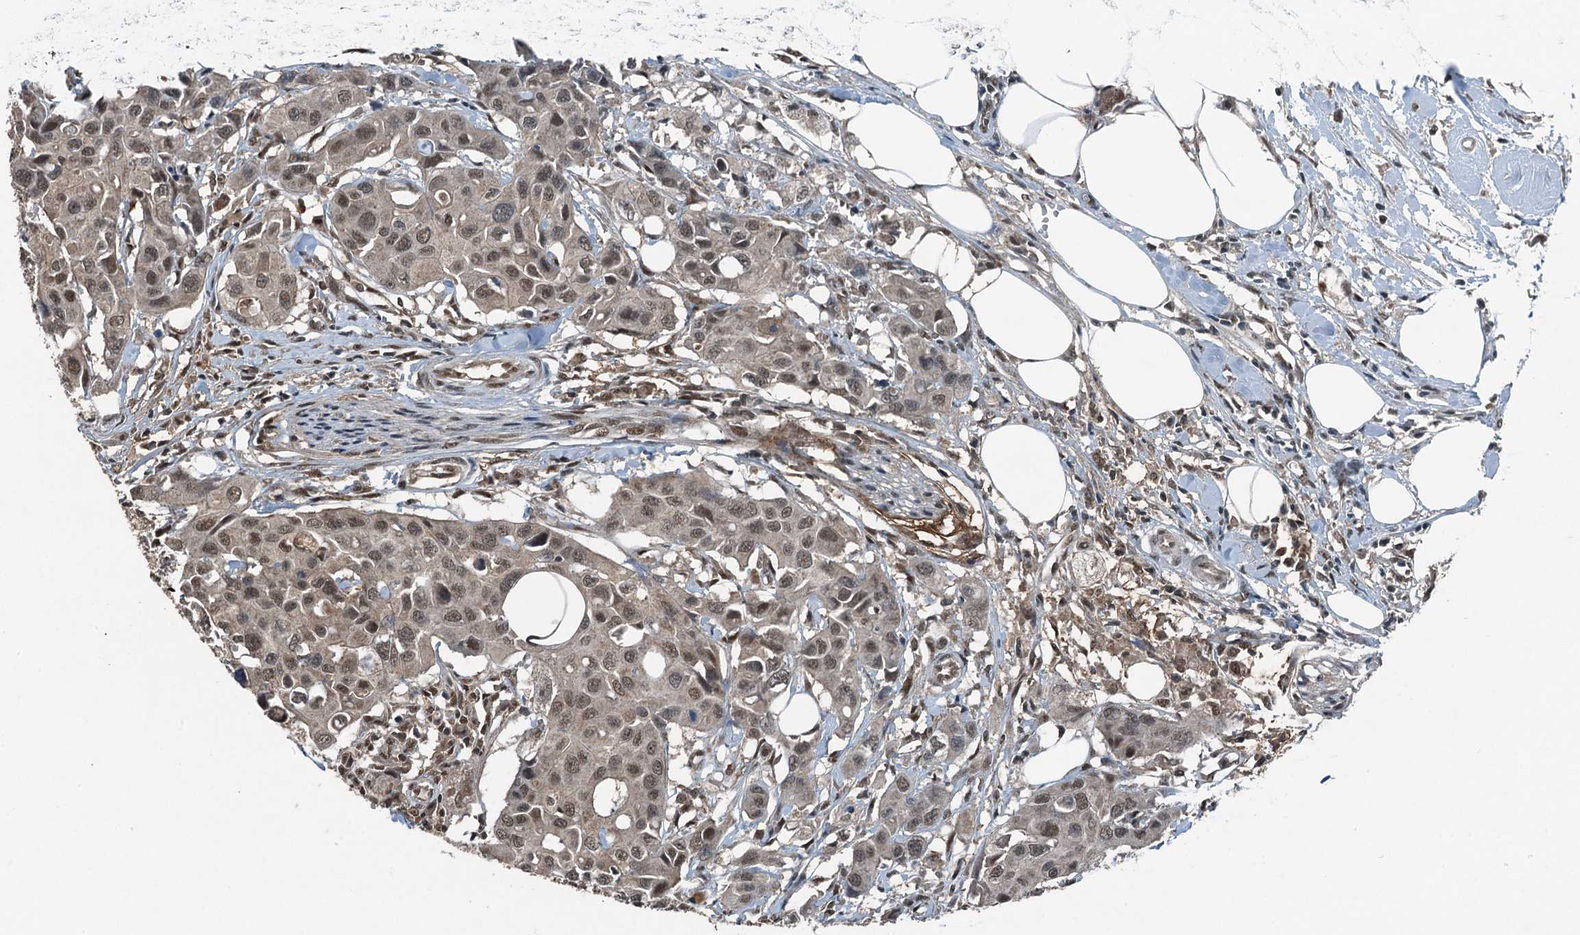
{"staining": {"intensity": "weak", "quantity": "25%-75%", "location": "nuclear"}, "tissue": "colorectal cancer", "cell_type": "Tumor cells", "image_type": "cancer", "snomed": [{"axis": "morphology", "description": "Adenocarcinoma, NOS"}, {"axis": "topography", "description": "Colon"}], "caption": "The image exhibits a brown stain indicating the presence of a protein in the nuclear of tumor cells in adenocarcinoma (colorectal). The staining was performed using DAB (3,3'-diaminobenzidine), with brown indicating positive protein expression. Nuclei are stained blue with hematoxylin.", "gene": "UBXN6", "patient": {"sex": "male", "age": 77}}